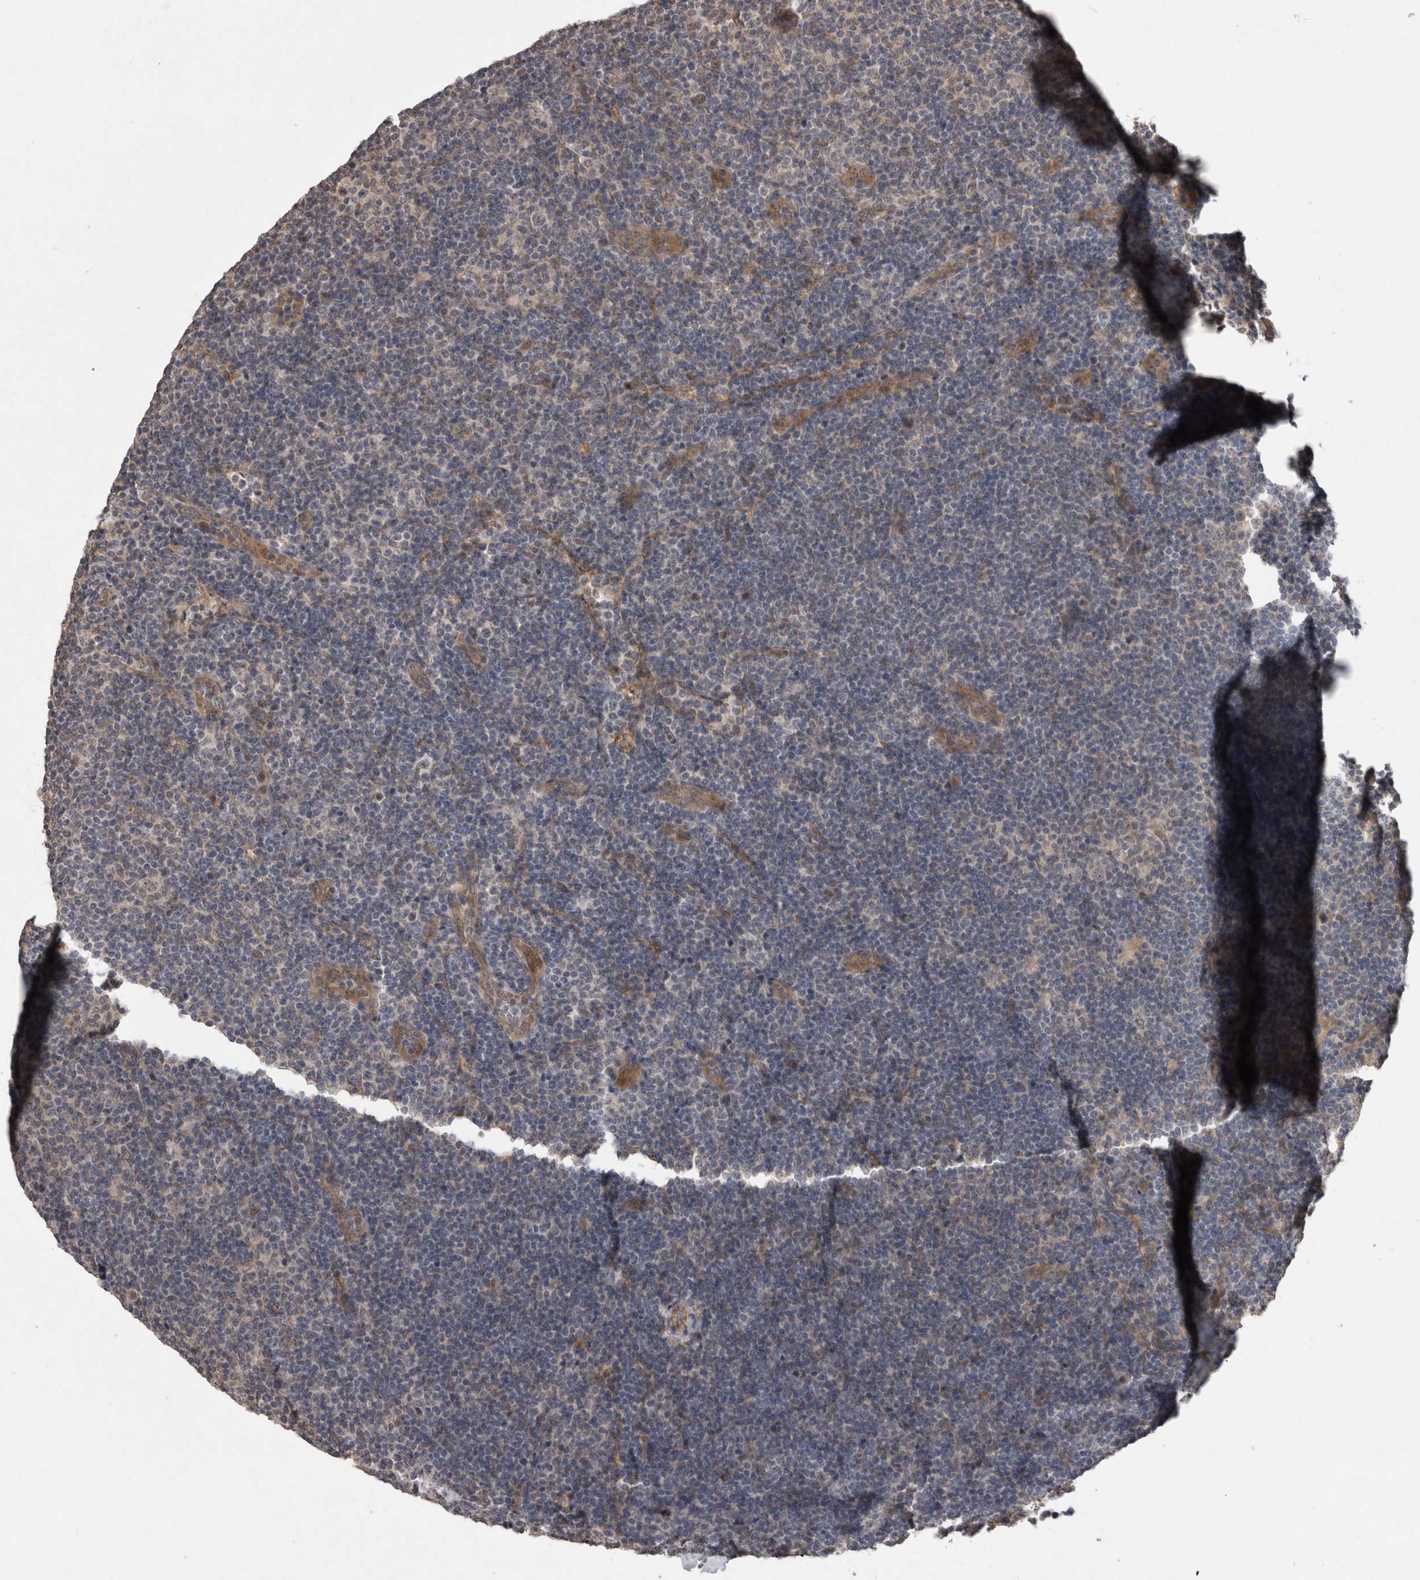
{"staining": {"intensity": "weak", "quantity": "25%-75%", "location": "cytoplasmic/membranous"}, "tissue": "lymphoma", "cell_type": "Tumor cells", "image_type": "cancer", "snomed": [{"axis": "morphology", "description": "Hodgkin's disease, NOS"}, {"axis": "topography", "description": "Lymph node"}], "caption": "Lymphoma stained with DAB IHC displays low levels of weak cytoplasmic/membranous staining in about 25%-75% of tumor cells. (Stains: DAB (3,3'-diaminobenzidine) in brown, nuclei in blue, Microscopy: brightfield microscopy at high magnification).", "gene": "RHPN1", "patient": {"sex": "female", "age": 57}}